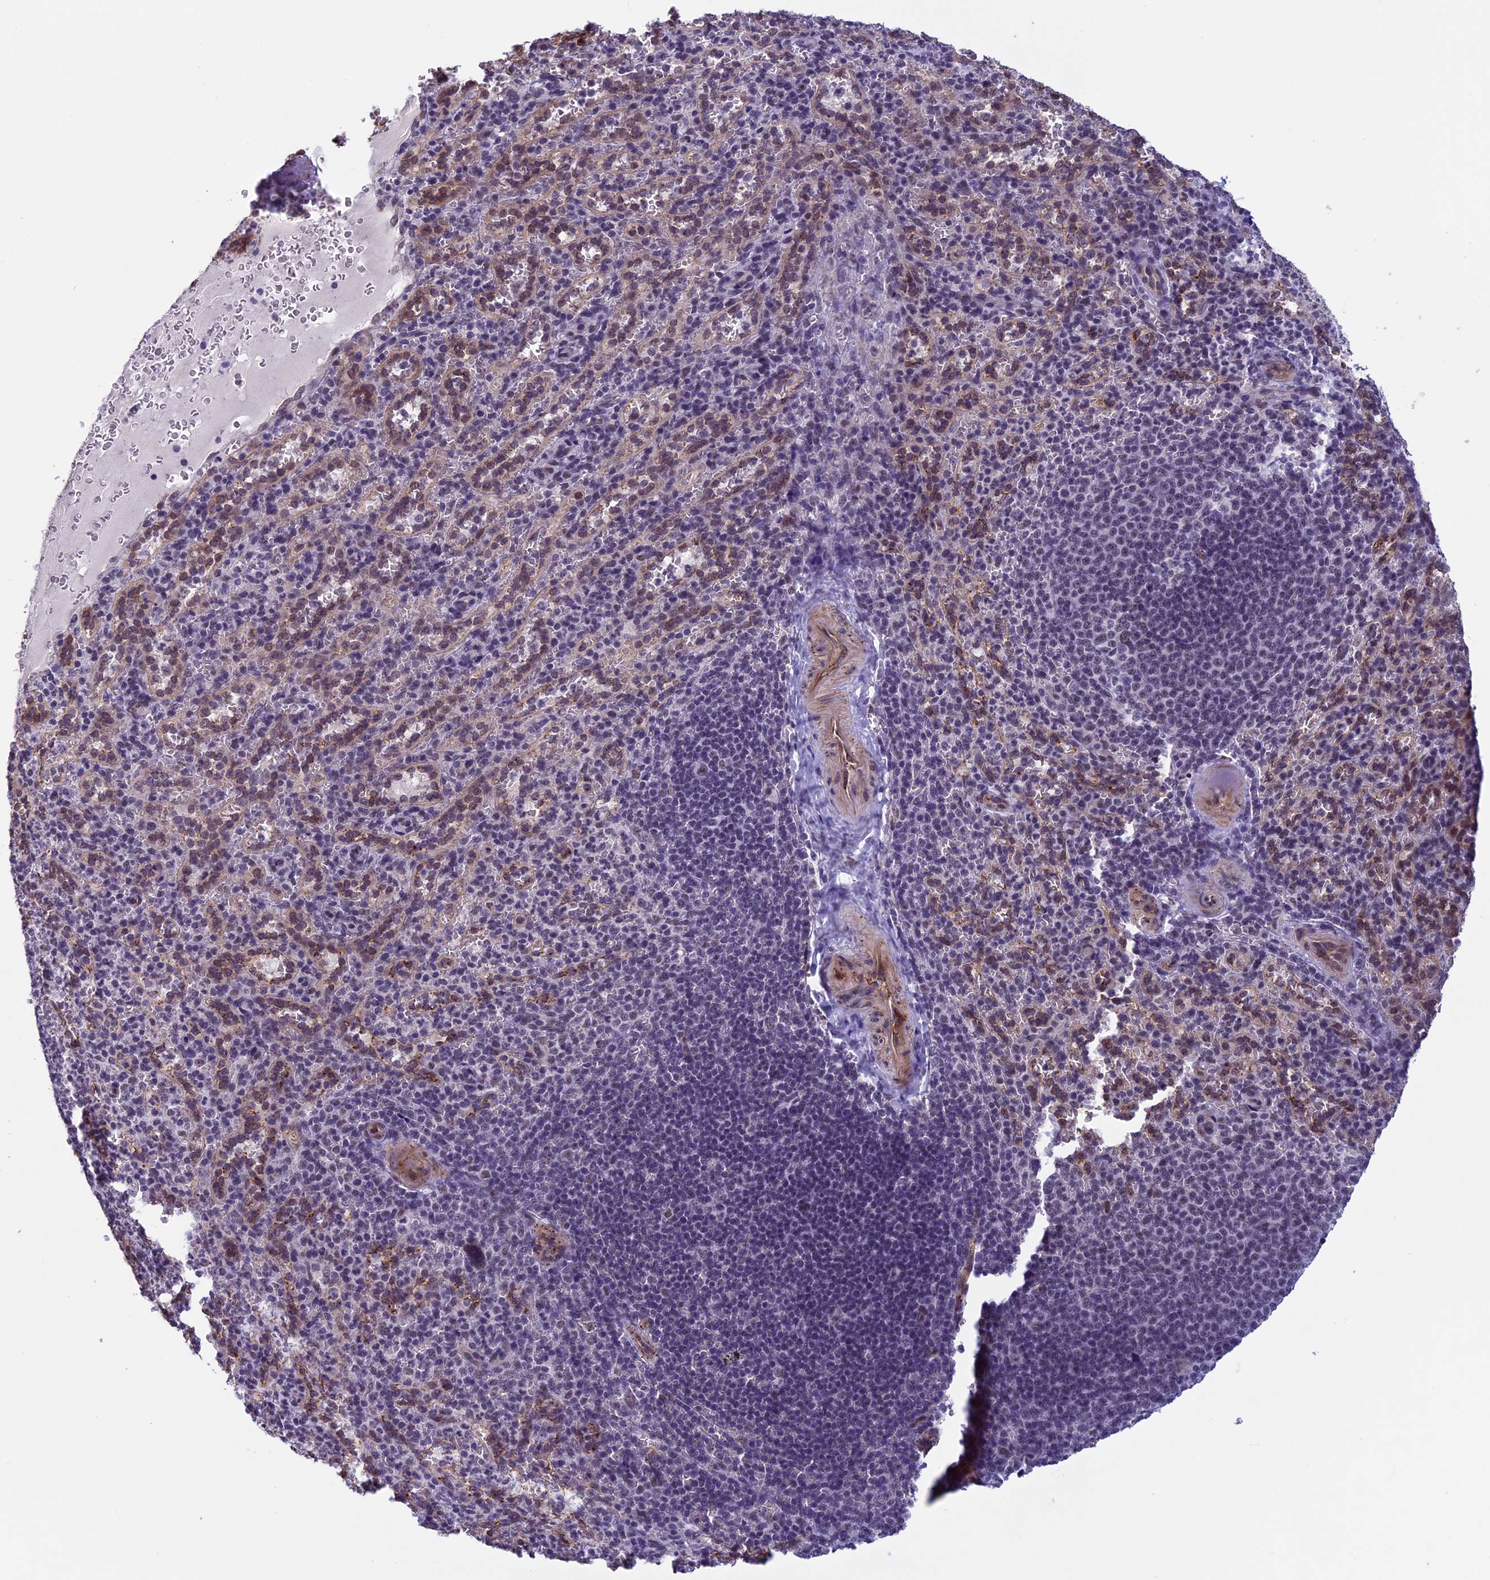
{"staining": {"intensity": "negative", "quantity": "none", "location": "none"}, "tissue": "spleen", "cell_type": "Cells in red pulp", "image_type": "normal", "snomed": [{"axis": "morphology", "description": "Normal tissue, NOS"}, {"axis": "topography", "description": "Spleen"}], "caption": "Spleen stained for a protein using immunohistochemistry (IHC) reveals no staining cells in red pulp.", "gene": "NIPBL", "patient": {"sex": "female", "age": 21}}